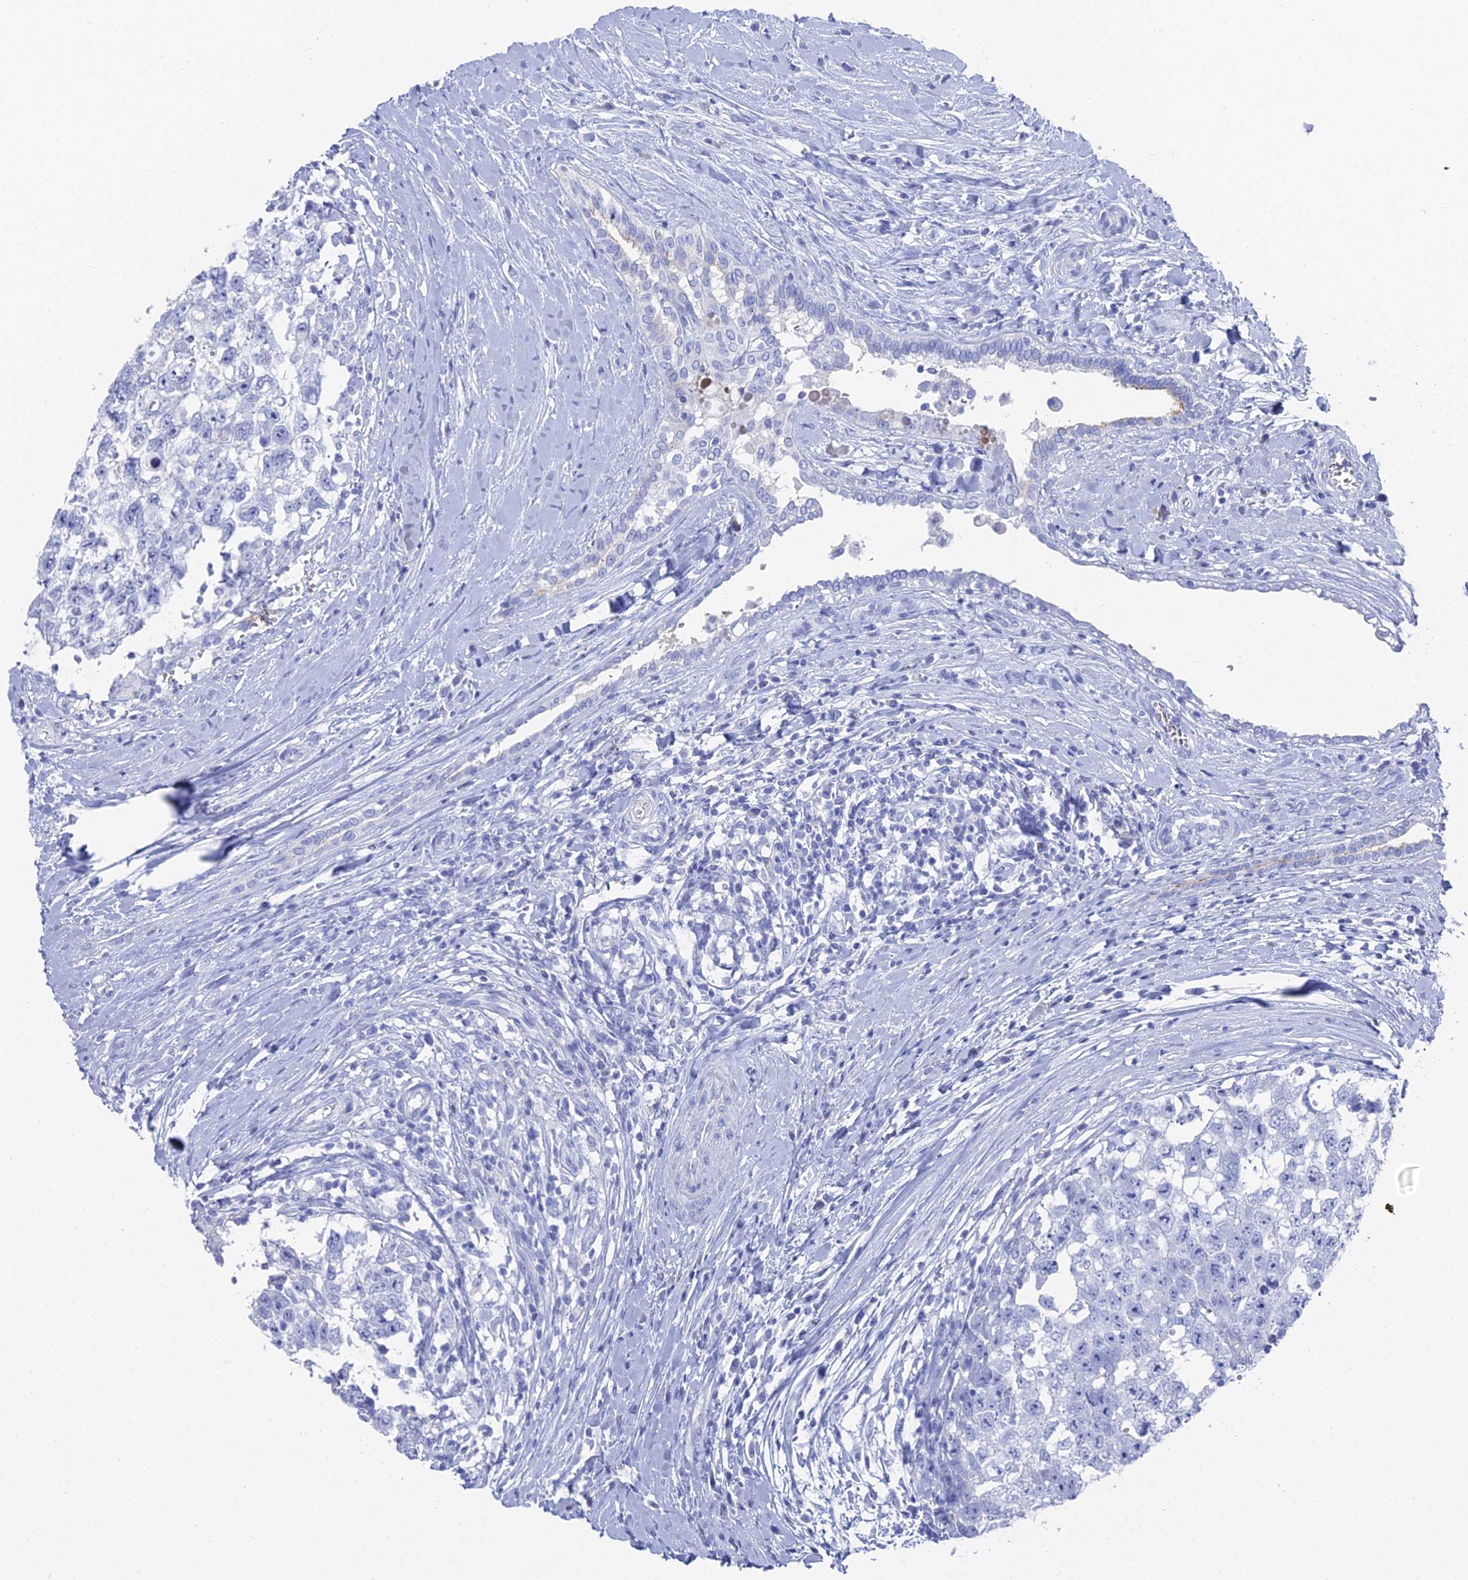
{"staining": {"intensity": "negative", "quantity": "none", "location": "none"}, "tissue": "testis cancer", "cell_type": "Tumor cells", "image_type": "cancer", "snomed": [{"axis": "morphology", "description": "Seminoma, NOS"}, {"axis": "morphology", "description": "Carcinoma, Embryonal, NOS"}, {"axis": "topography", "description": "Testis"}], "caption": "Testis cancer (seminoma) stained for a protein using immunohistochemistry (IHC) displays no staining tumor cells.", "gene": "ENPP3", "patient": {"sex": "male", "age": 29}}